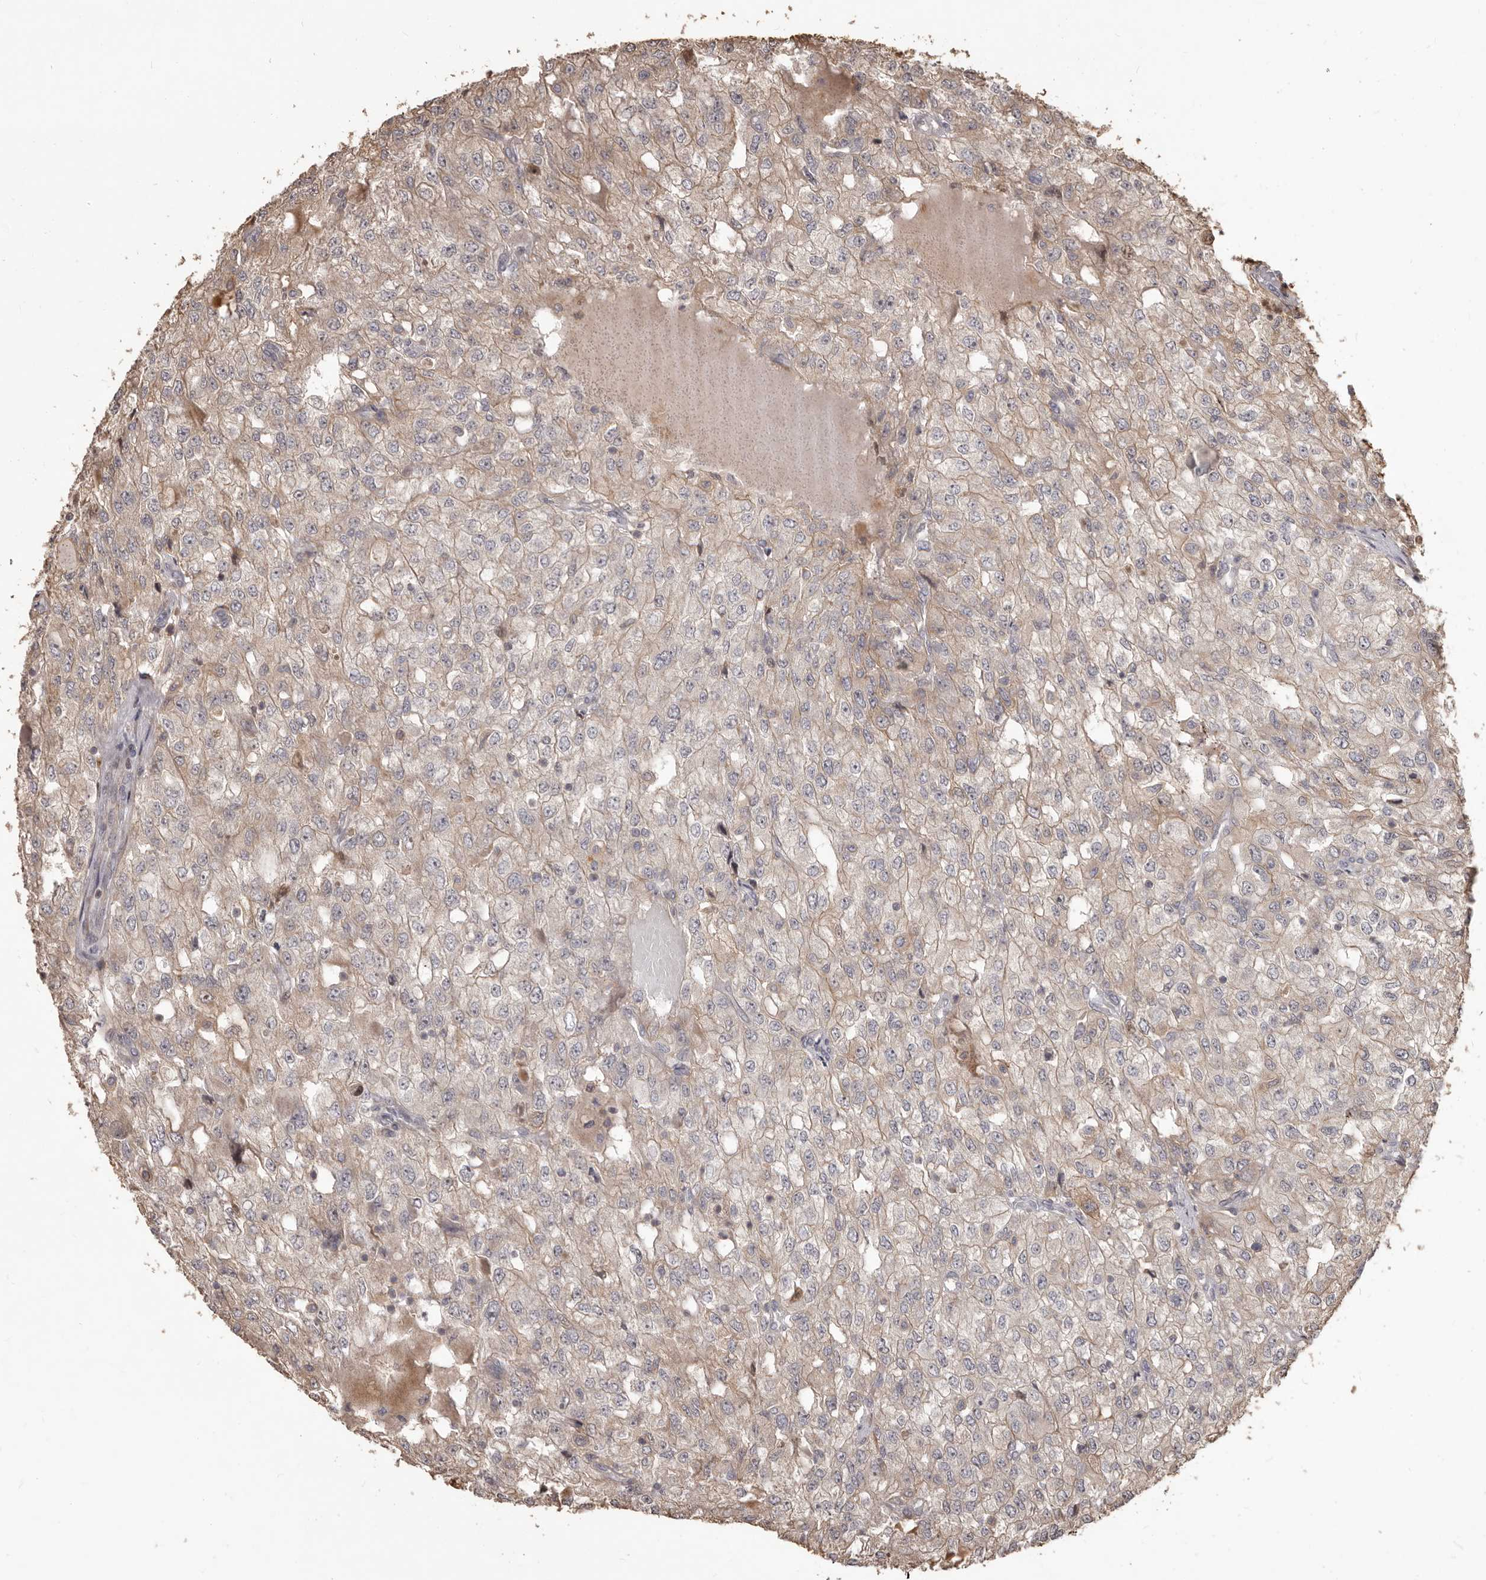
{"staining": {"intensity": "weak", "quantity": "25%-75%", "location": "cytoplasmic/membranous"}, "tissue": "renal cancer", "cell_type": "Tumor cells", "image_type": "cancer", "snomed": [{"axis": "morphology", "description": "Adenocarcinoma, NOS"}, {"axis": "topography", "description": "Kidney"}], "caption": "Renal adenocarcinoma stained with immunohistochemistry (IHC) shows weak cytoplasmic/membranous expression in about 25%-75% of tumor cells.", "gene": "MTO1", "patient": {"sex": "female", "age": 54}}